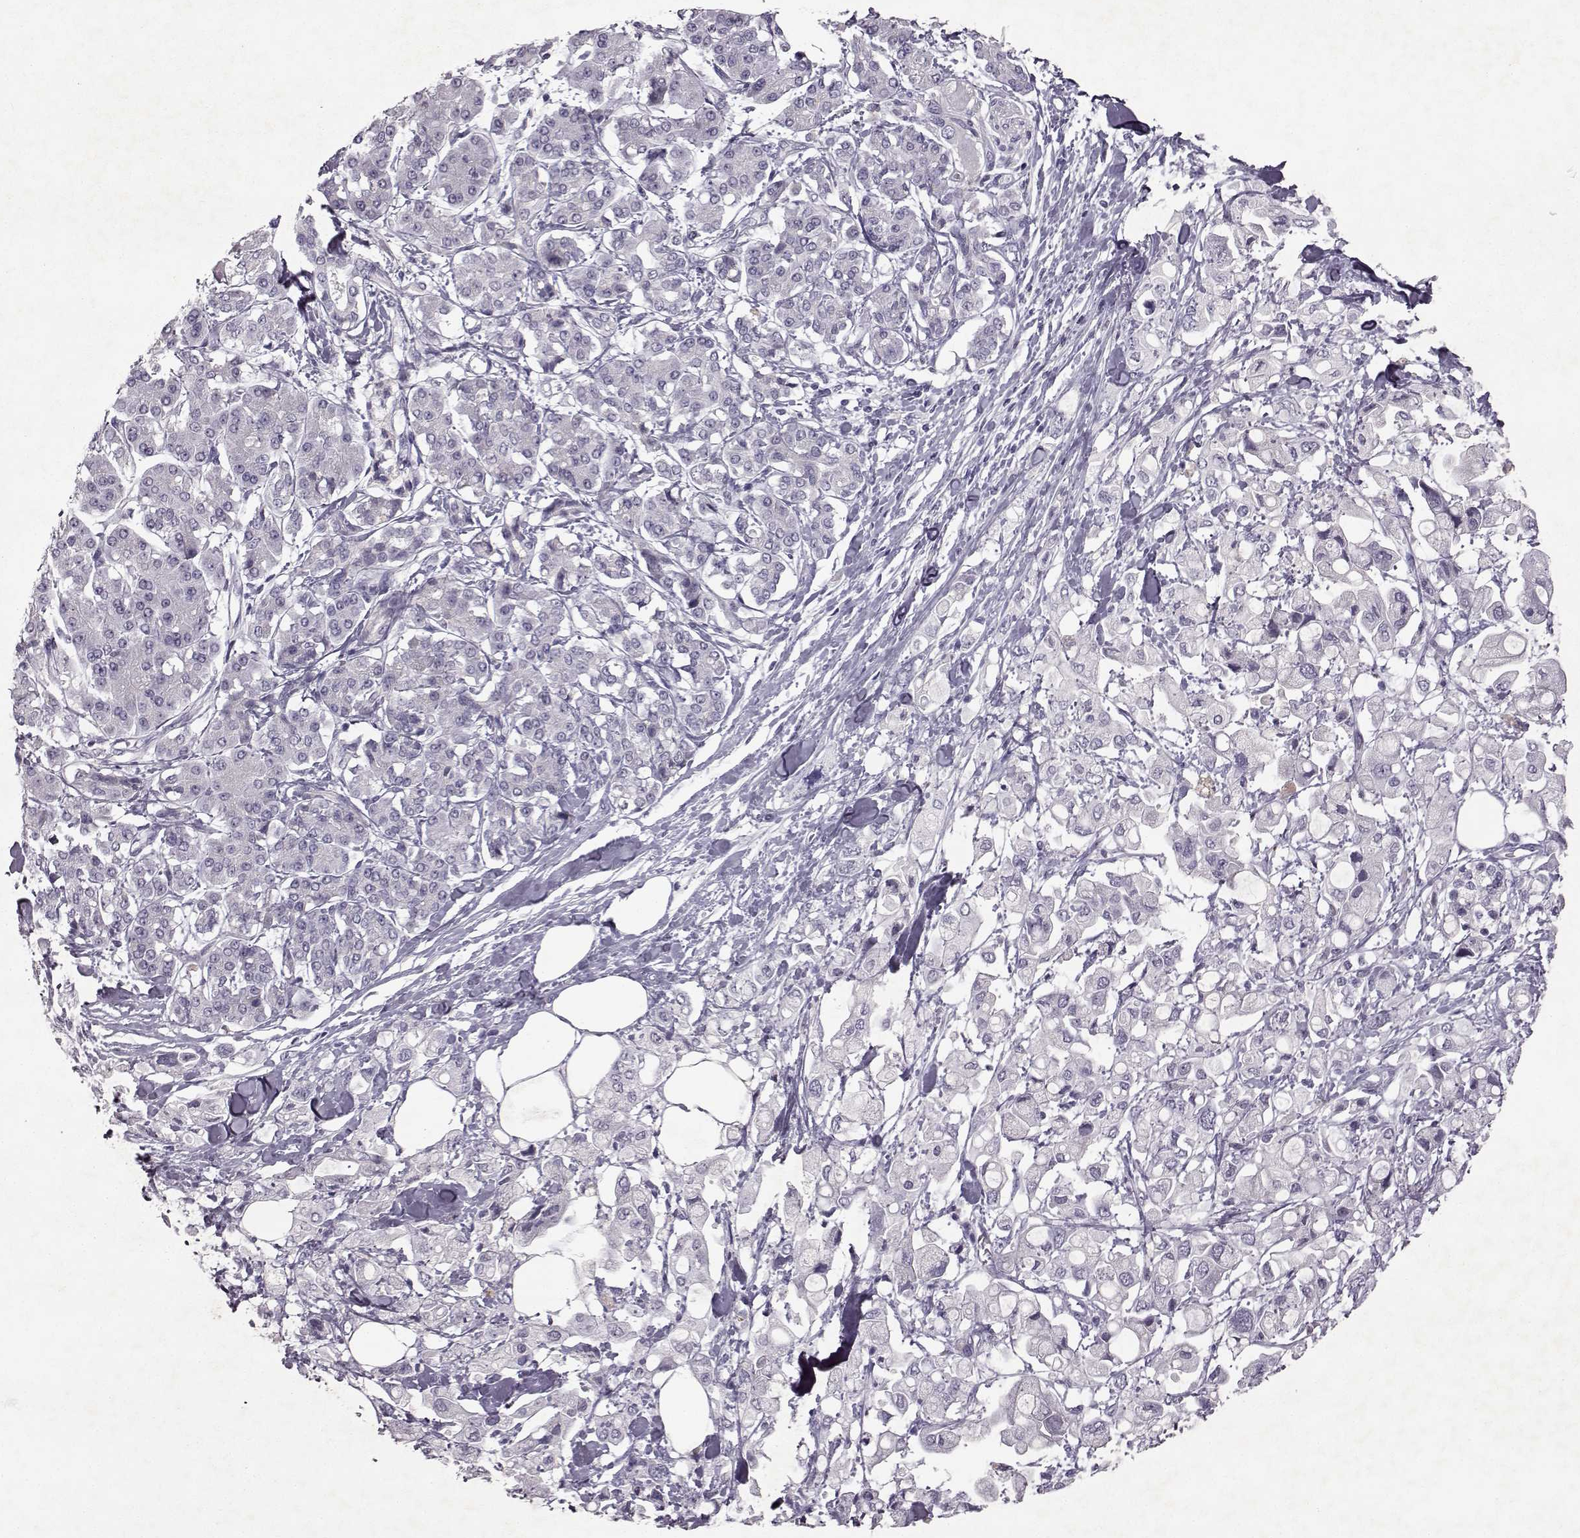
{"staining": {"intensity": "negative", "quantity": "none", "location": "none"}, "tissue": "pancreatic cancer", "cell_type": "Tumor cells", "image_type": "cancer", "snomed": [{"axis": "morphology", "description": "Adenocarcinoma, NOS"}, {"axis": "topography", "description": "Pancreas"}], "caption": "Photomicrograph shows no protein positivity in tumor cells of pancreatic cancer (adenocarcinoma) tissue.", "gene": "SPAG17", "patient": {"sex": "female", "age": 56}}